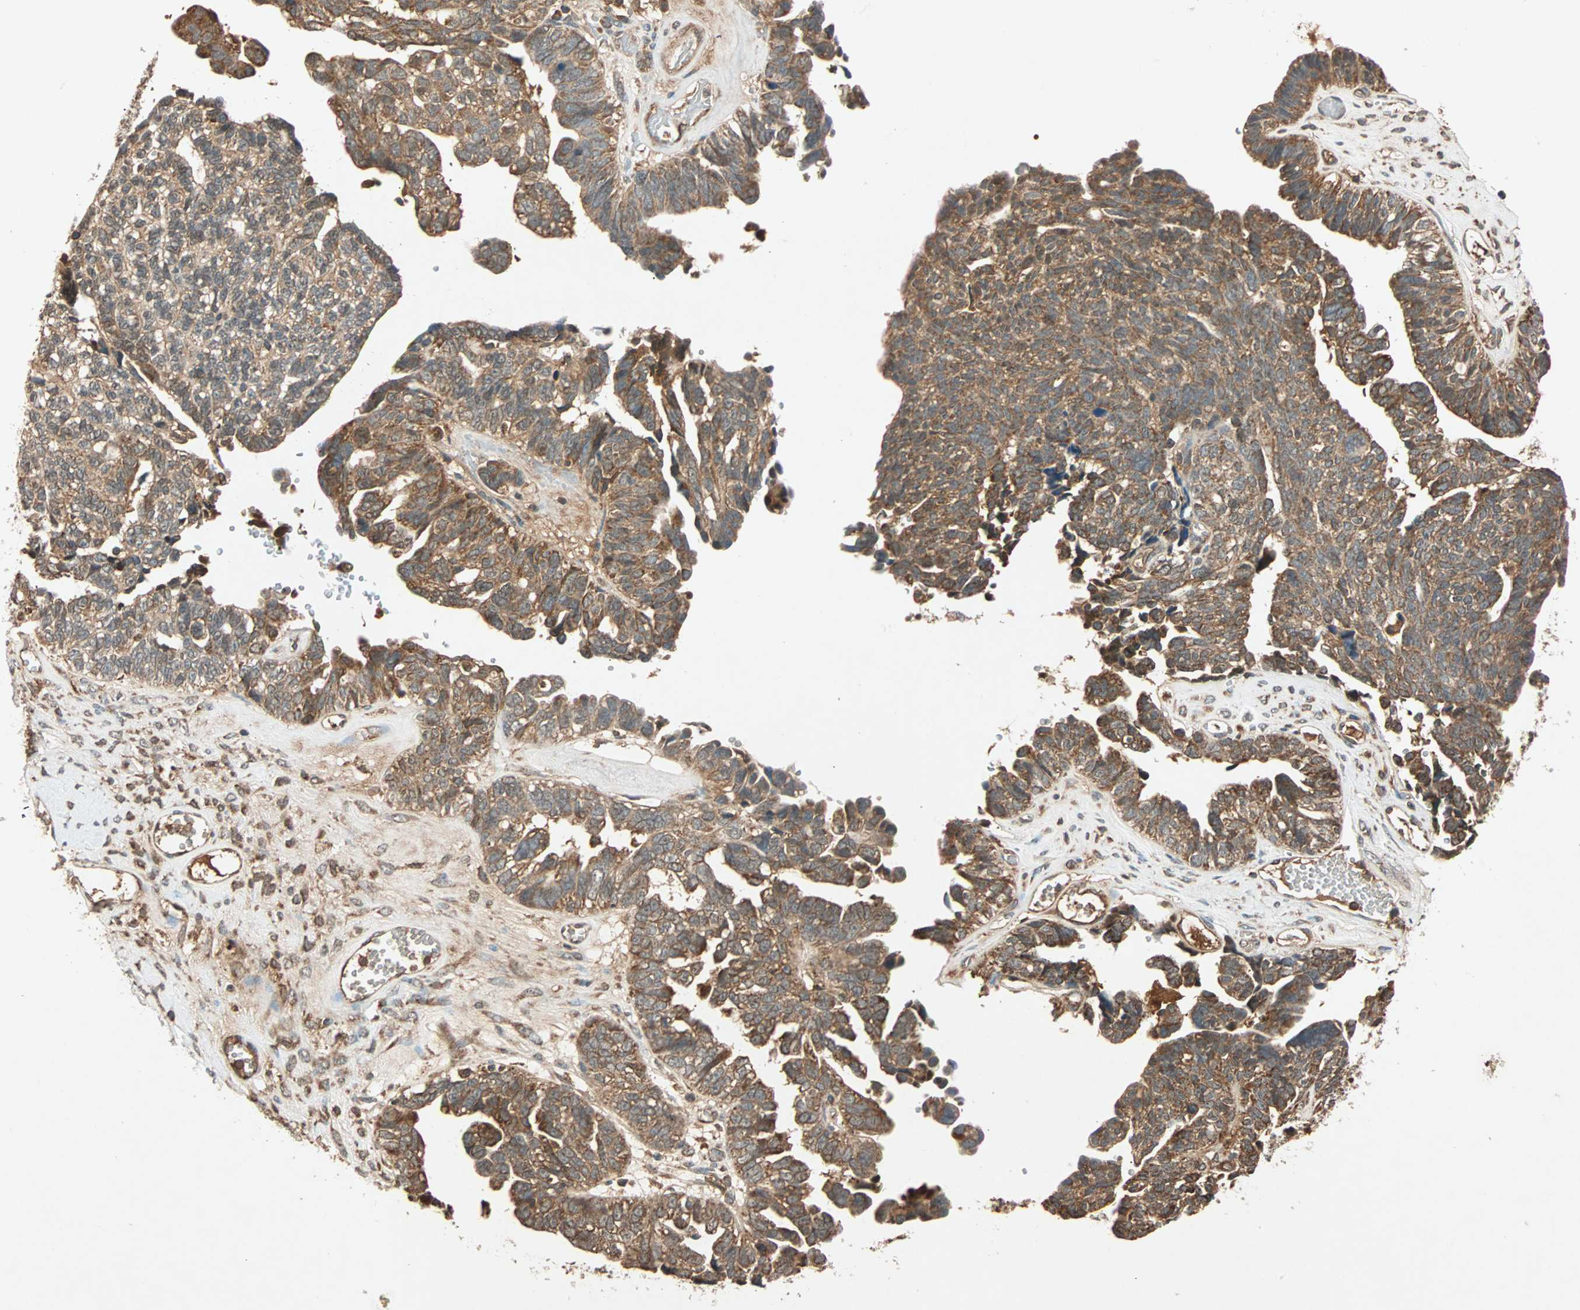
{"staining": {"intensity": "moderate", "quantity": ">75%", "location": "cytoplasmic/membranous"}, "tissue": "ovarian cancer", "cell_type": "Tumor cells", "image_type": "cancer", "snomed": [{"axis": "morphology", "description": "Carcinoma, NOS"}, {"axis": "morphology", "description": "Carcinoma, endometroid"}, {"axis": "topography", "description": "Ovary"}], "caption": "Human ovarian cancer stained with a protein marker exhibits moderate staining in tumor cells.", "gene": "MAPK1", "patient": {"sex": "female", "age": 50}}